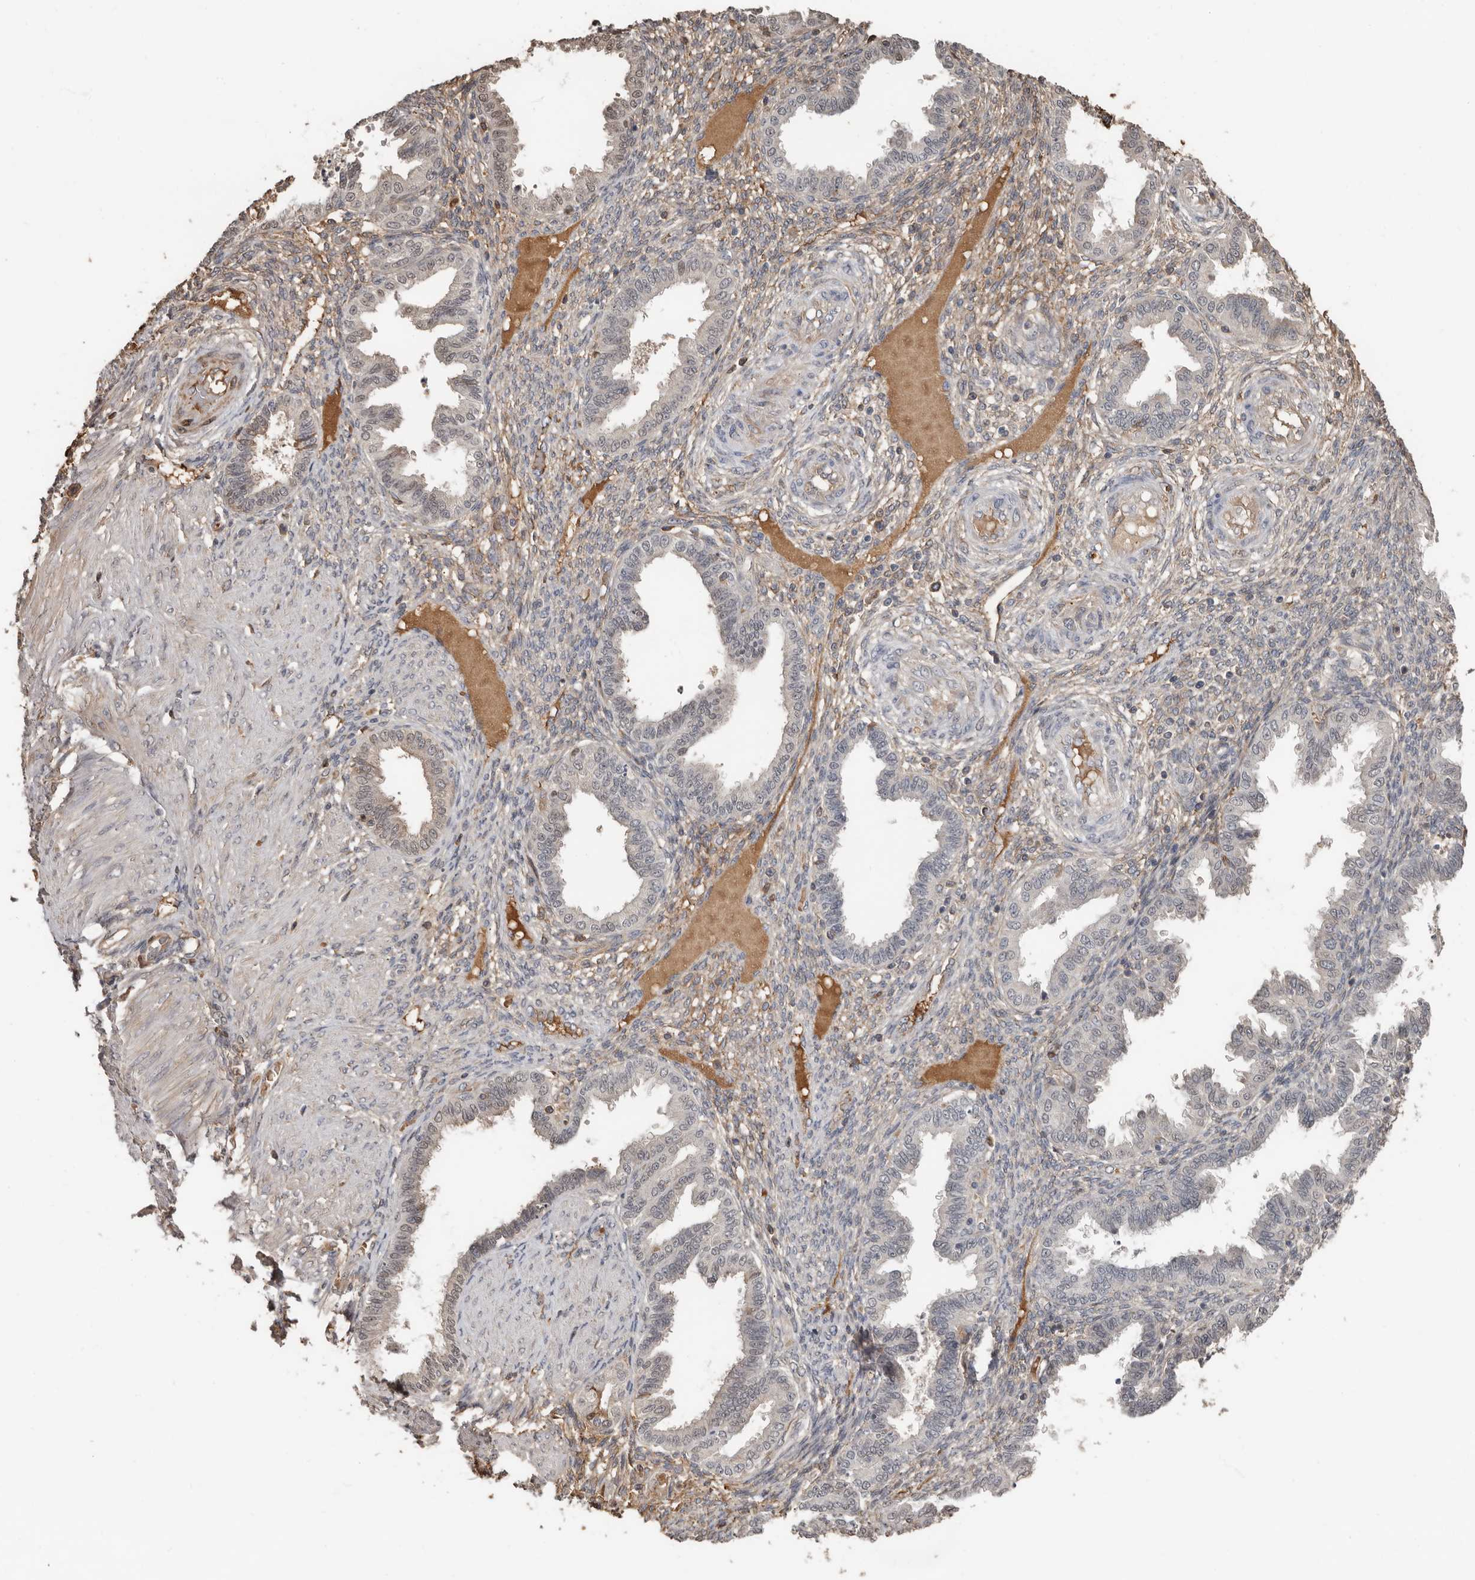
{"staining": {"intensity": "moderate", "quantity": "<25%", "location": "cytoplasmic/membranous"}, "tissue": "endometrium", "cell_type": "Cells in endometrial stroma", "image_type": "normal", "snomed": [{"axis": "morphology", "description": "Normal tissue, NOS"}, {"axis": "topography", "description": "Endometrium"}], "caption": "Immunohistochemical staining of benign endometrium exhibits moderate cytoplasmic/membranous protein staining in approximately <25% of cells in endometrial stroma. (Brightfield microscopy of DAB IHC at high magnification).", "gene": "LRGUK", "patient": {"sex": "female", "age": 33}}